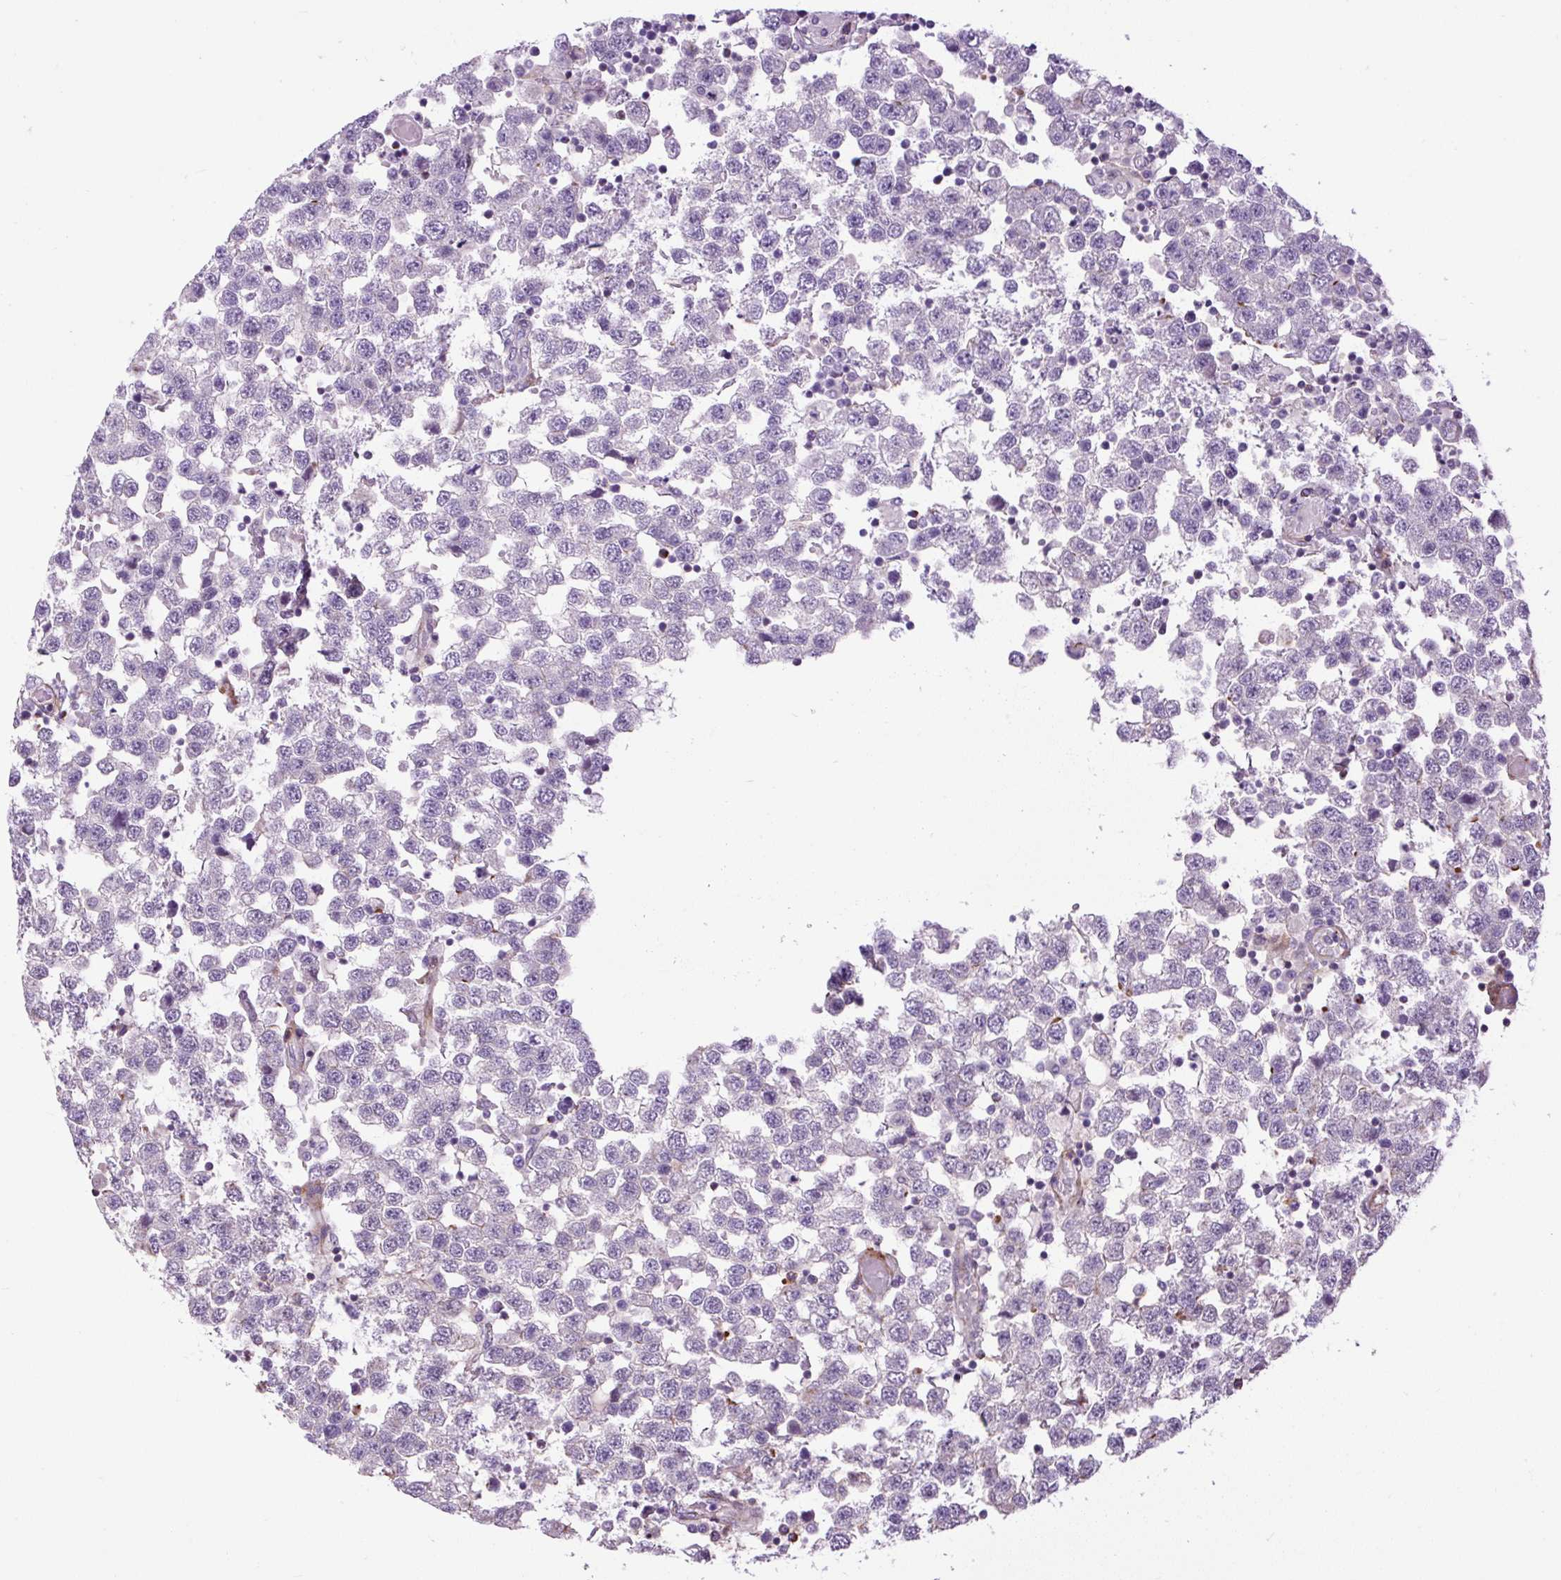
{"staining": {"intensity": "negative", "quantity": "none", "location": "none"}, "tissue": "testis cancer", "cell_type": "Tumor cells", "image_type": "cancer", "snomed": [{"axis": "morphology", "description": "Seminoma, NOS"}, {"axis": "topography", "description": "Testis"}], "caption": "Testis cancer (seminoma) stained for a protein using IHC displays no staining tumor cells.", "gene": "ZNF197", "patient": {"sex": "male", "age": 34}}